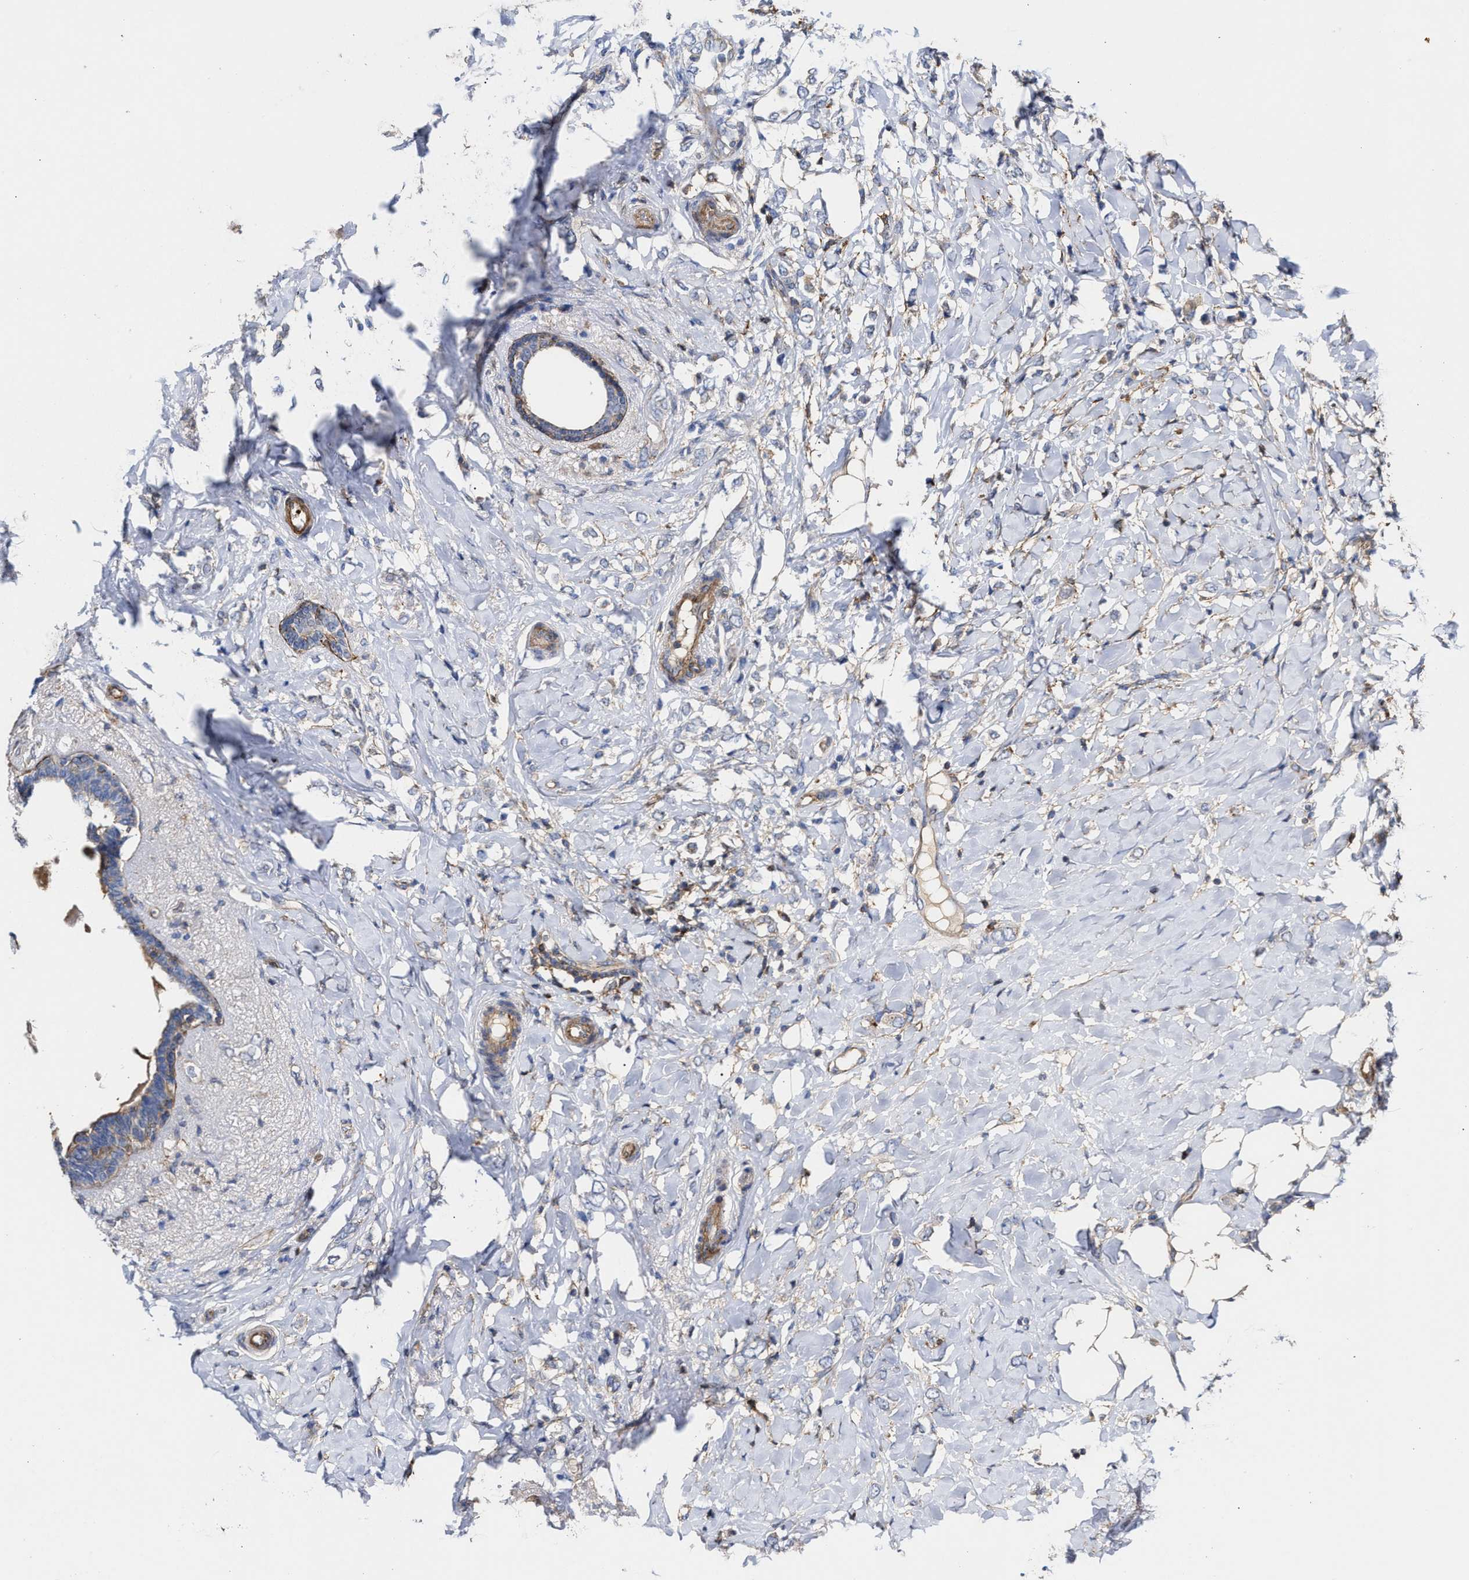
{"staining": {"intensity": "negative", "quantity": "none", "location": "none"}, "tissue": "breast cancer", "cell_type": "Tumor cells", "image_type": "cancer", "snomed": [{"axis": "morphology", "description": "Normal tissue, NOS"}, {"axis": "morphology", "description": "Lobular carcinoma"}, {"axis": "topography", "description": "Breast"}], "caption": "A high-resolution image shows immunohistochemistry staining of lobular carcinoma (breast), which displays no significant positivity in tumor cells.", "gene": "HS3ST5", "patient": {"sex": "female", "age": 47}}